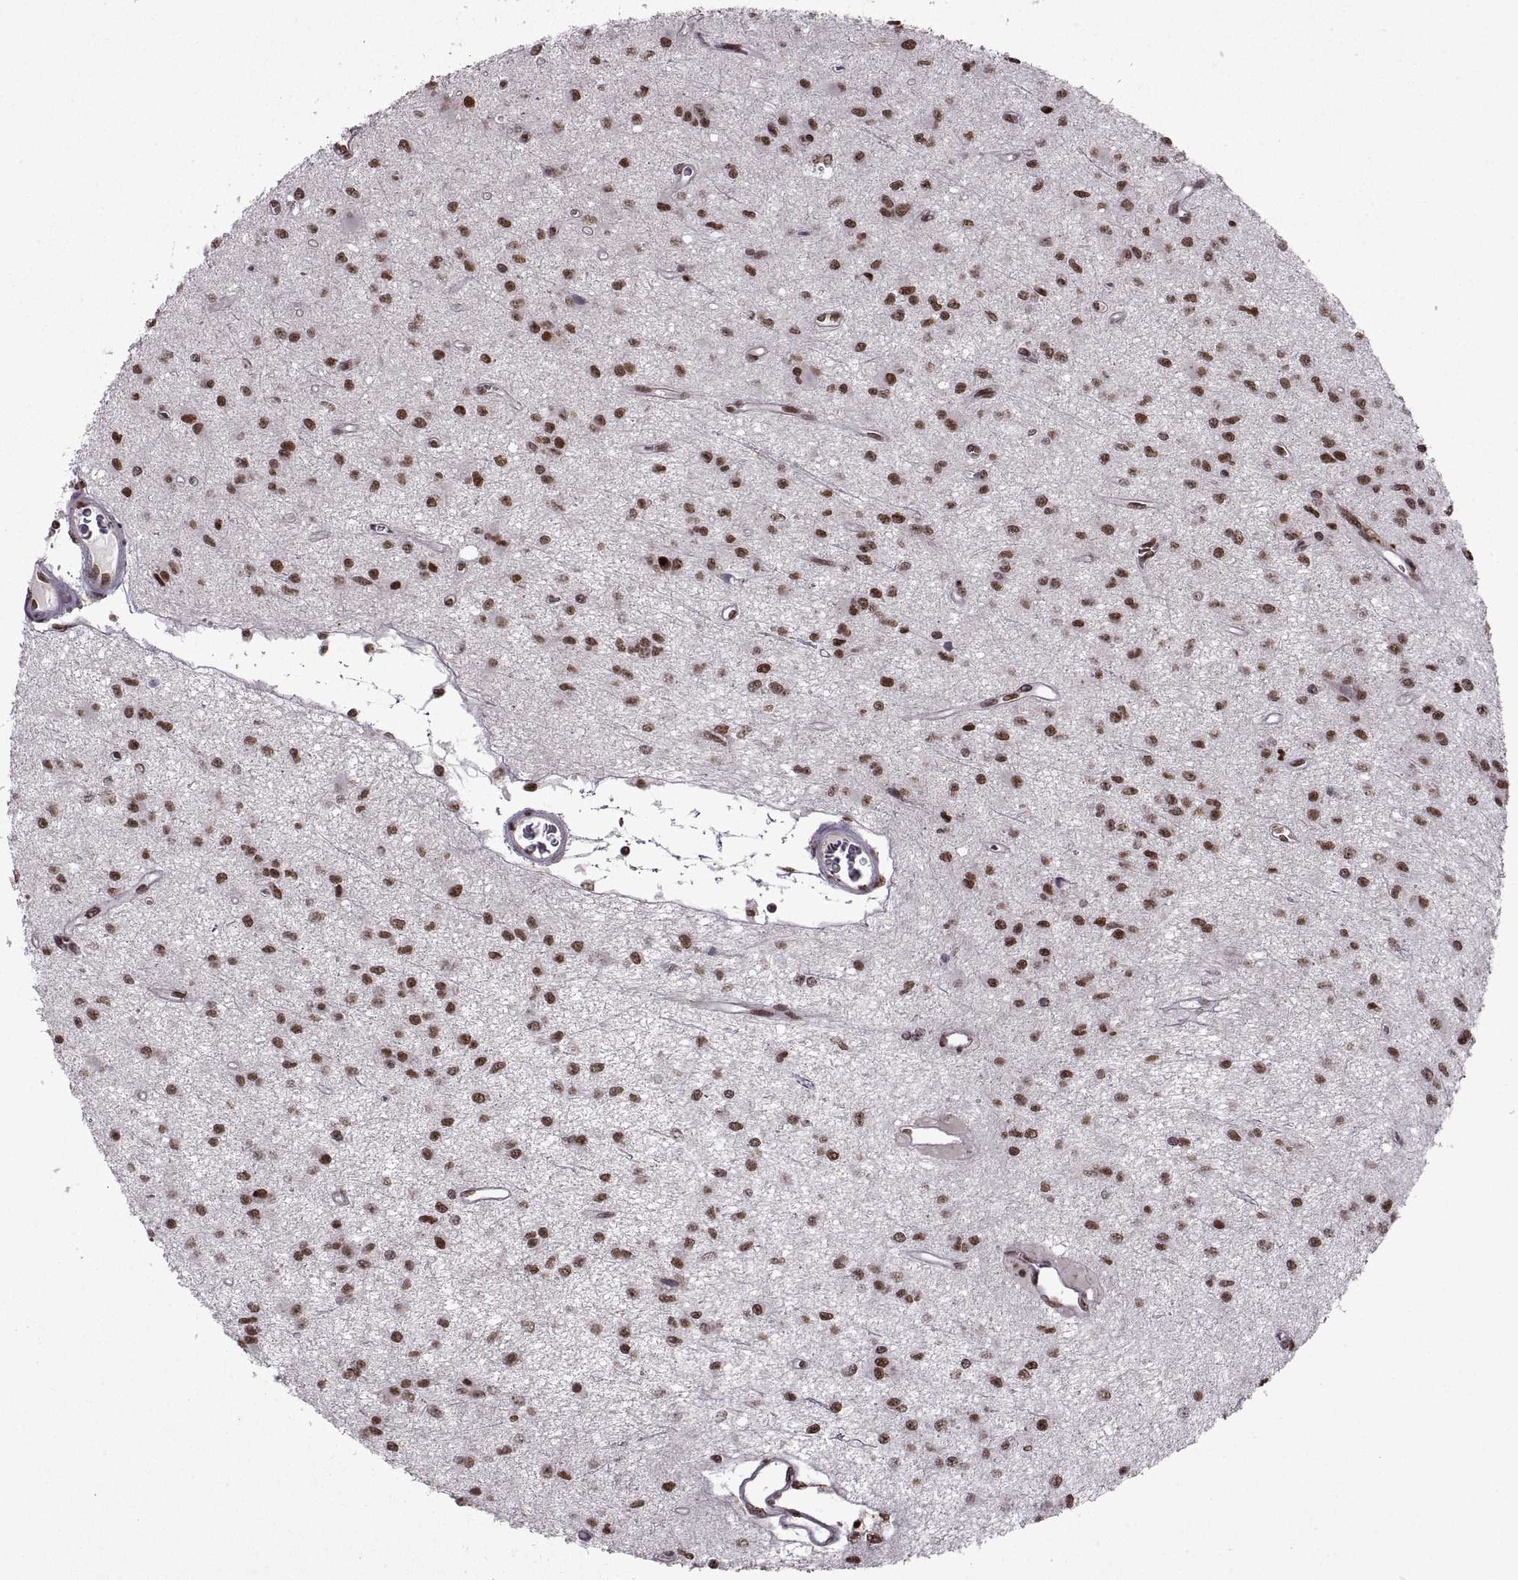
{"staining": {"intensity": "strong", "quantity": ">75%", "location": "nuclear"}, "tissue": "glioma", "cell_type": "Tumor cells", "image_type": "cancer", "snomed": [{"axis": "morphology", "description": "Glioma, malignant, Low grade"}, {"axis": "topography", "description": "Brain"}], "caption": "Immunohistochemical staining of human glioma demonstrates high levels of strong nuclear protein staining in about >75% of tumor cells. (DAB = brown stain, brightfield microscopy at high magnification).", "gene": "MT1E", "patient": {"sex": "female", "age": 45}}